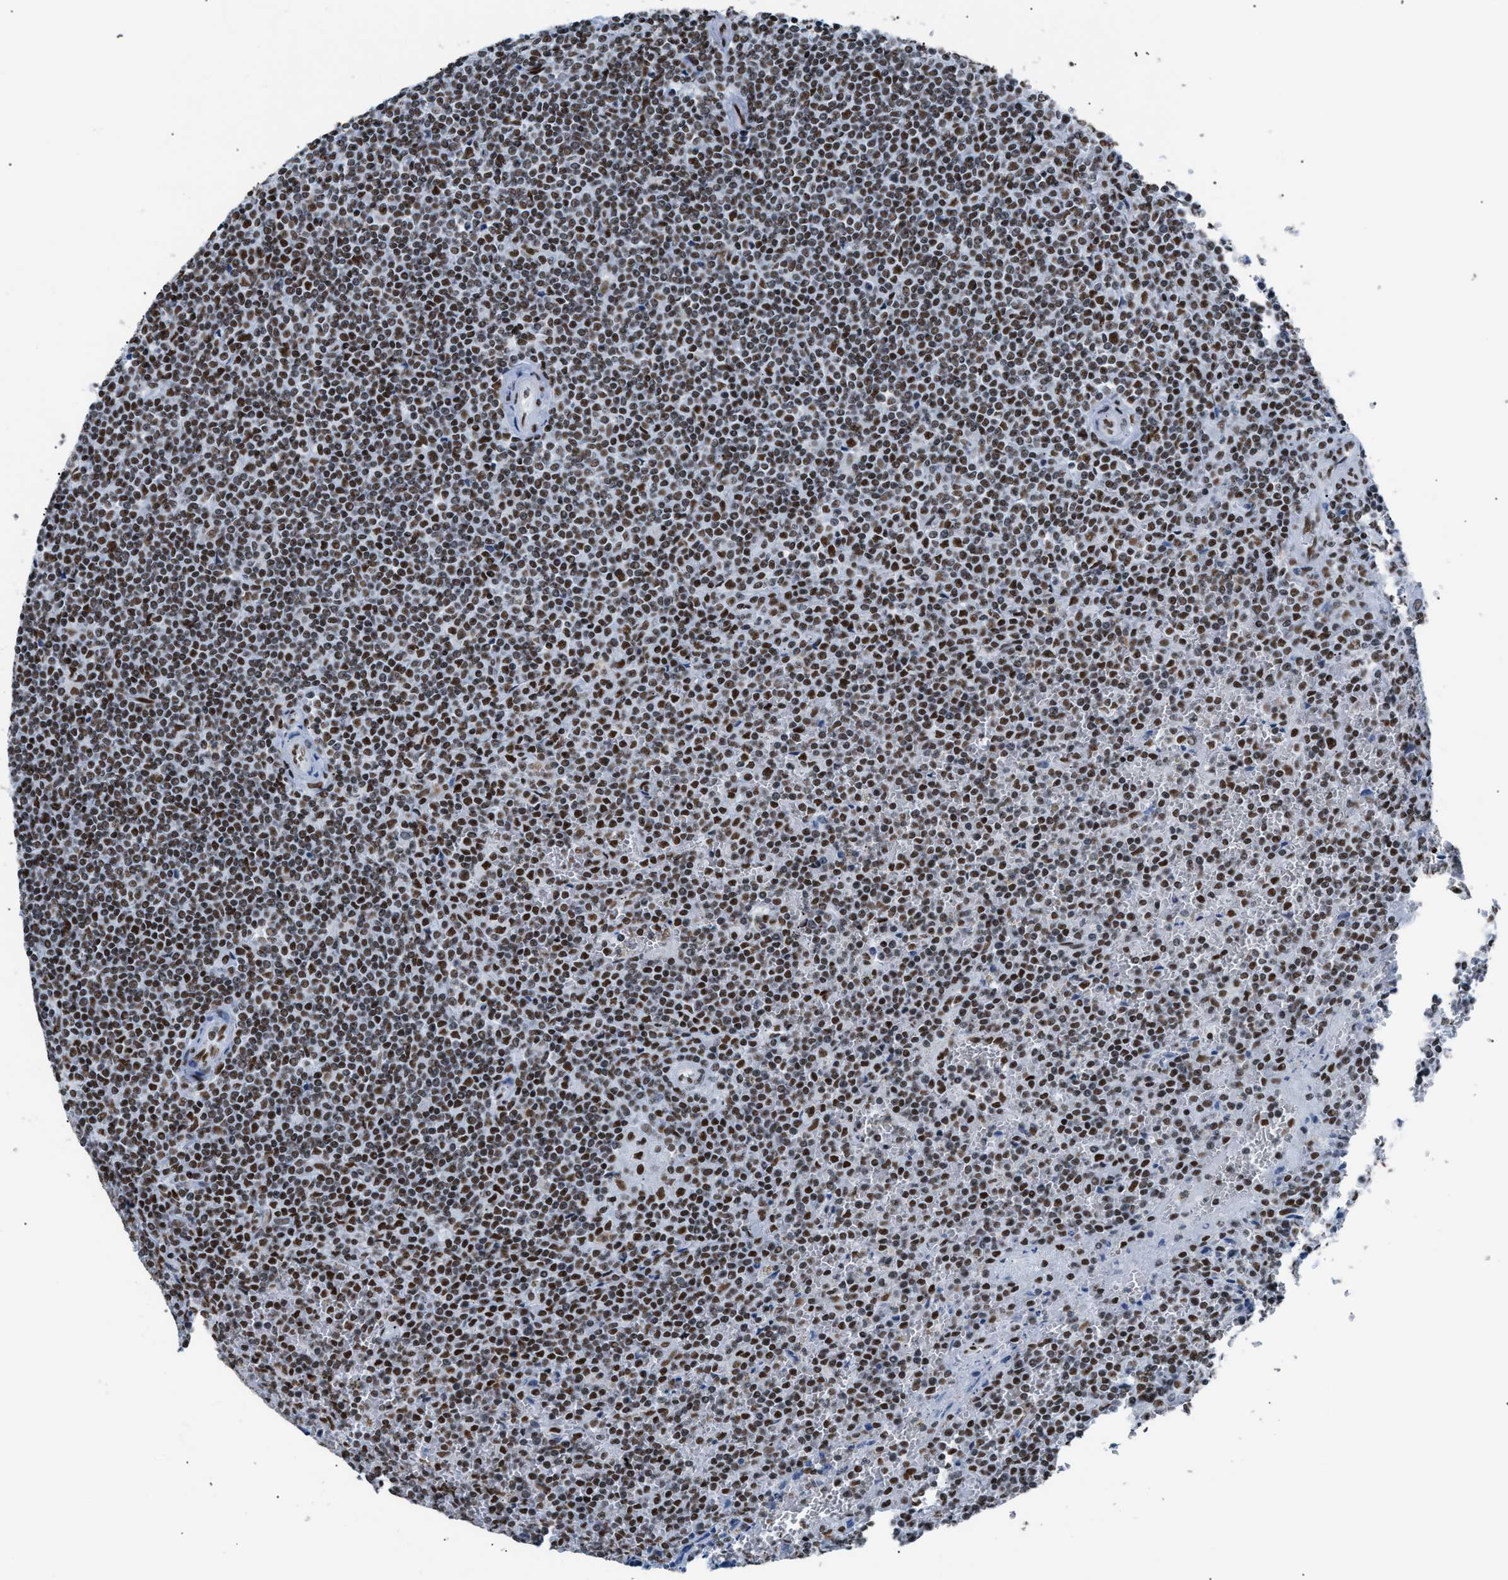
{"staining": {"intensity": "moderate", "quantity": ">75%", "location": "cytoplasmic/membranous"}, "tissue": "lymphoma", "cell_type": "Tumor cells", "image_type": "cancer", "snomed": [{"axis": "morphology", "description": "Malignant lymphoma, non-Hodgkin's type, Low grade"}, {"axis": "topography", "description": "Spleen"}], "caption": "Human lymphoma stained for a protein (brown) demonstrates moderate cytoplasmic/membranous positive positivity in approximately >75% of tumor cells.", "gene": "CCAR2", "patient": {"sex": "female", "age": 19}}